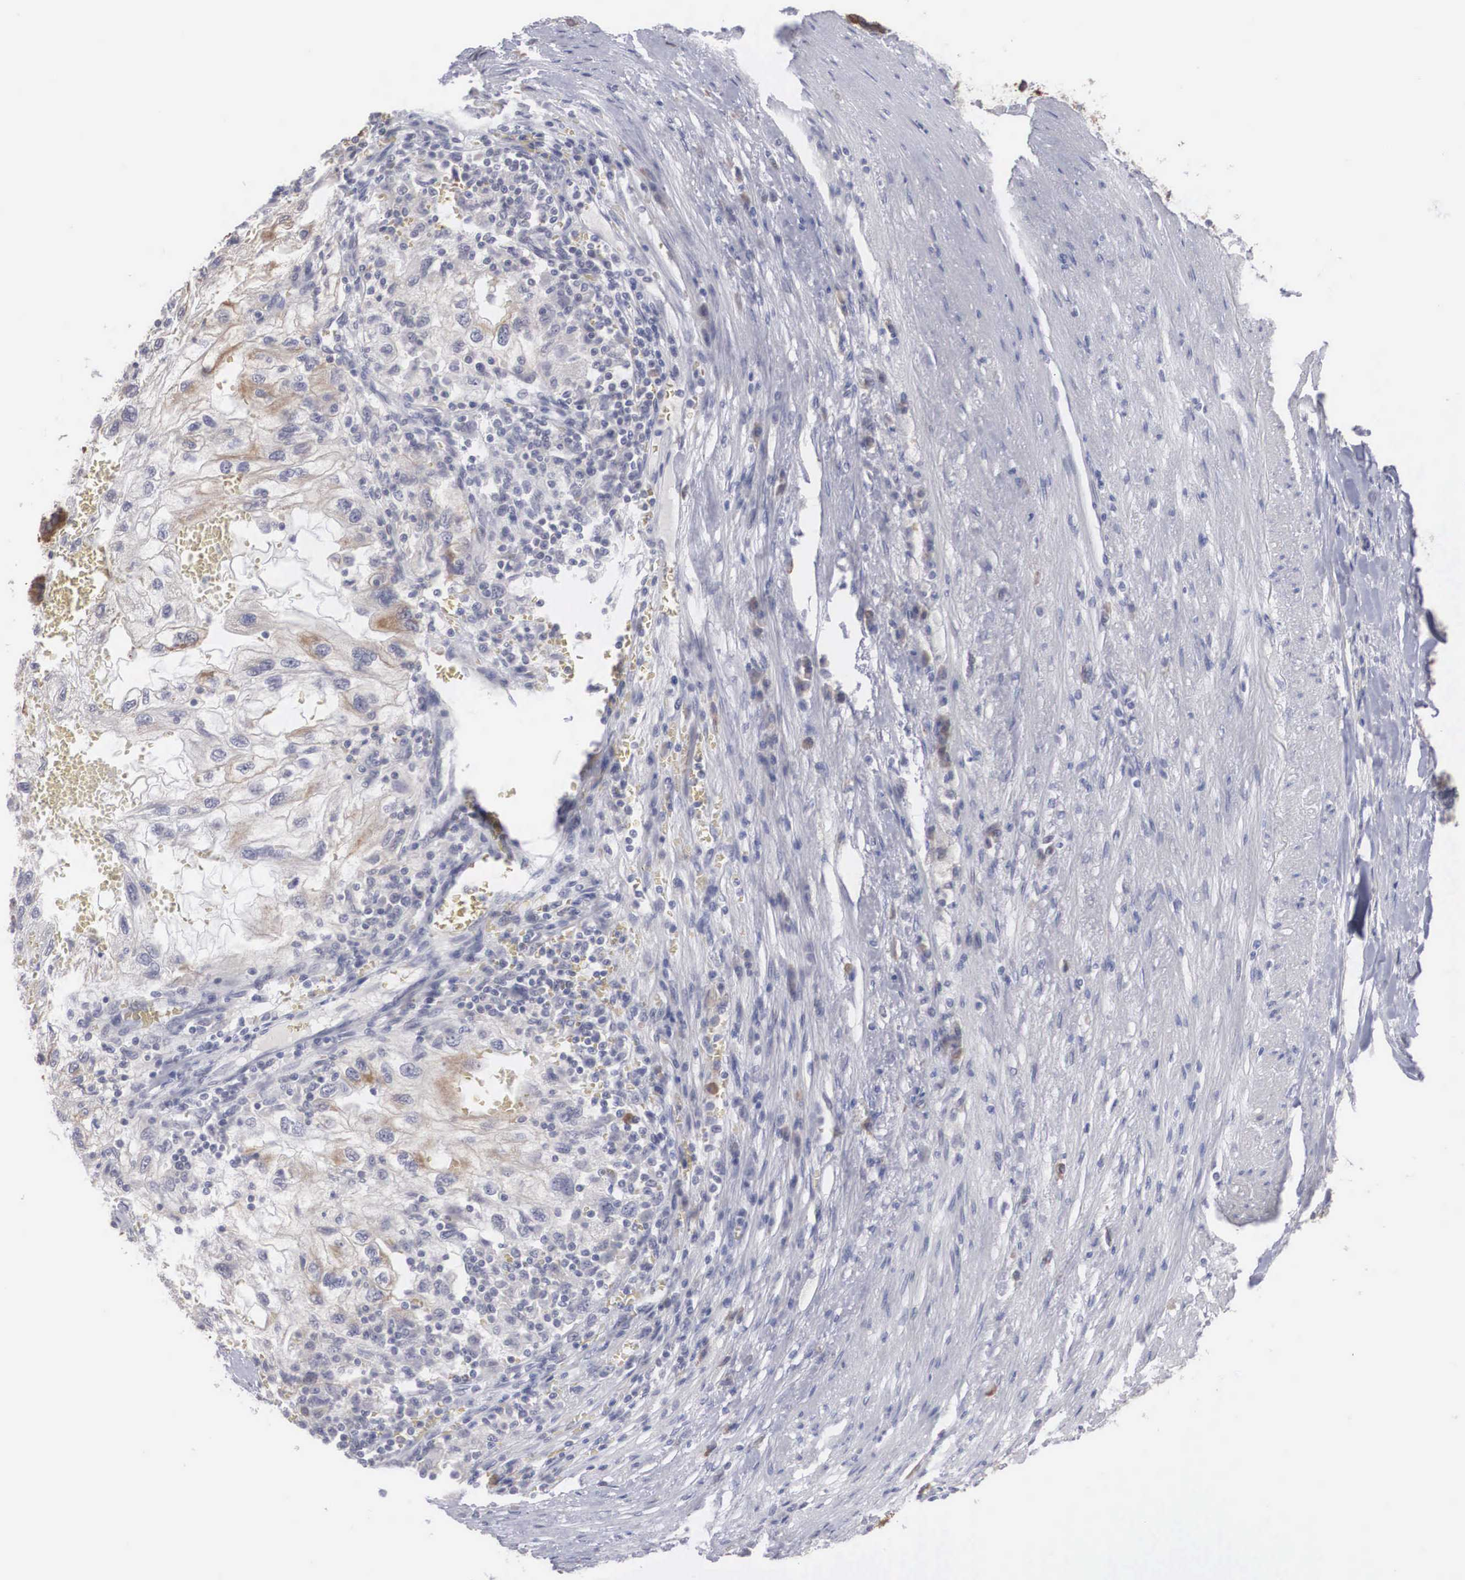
{"staining": {"intensity": "weak", "quantity": "<25%", "location": "cytoplasmic/membranous"}, "tissue": "renal cancer", "cell_type": "Tumor cells", "image_type": "cancer", "snomed": [{"axis": "morphology", "description": "Normal tissue, NOS"}, {"axis": "morphology", "description": "Adenocarcinoma, NOS"}, {"axis": "topography", "description": "Kidney"}], "caption": "An immunohistochemistry histopathology image of renal adenocarcinoma is shown. There is no staining in tumor cells of renal adenocarcinoma. (Immunohistochemistry (ihc), brightfield microscopy, high magnification).", "gene": "WDR89", "patient": {"sex": "male", "age": 71}}